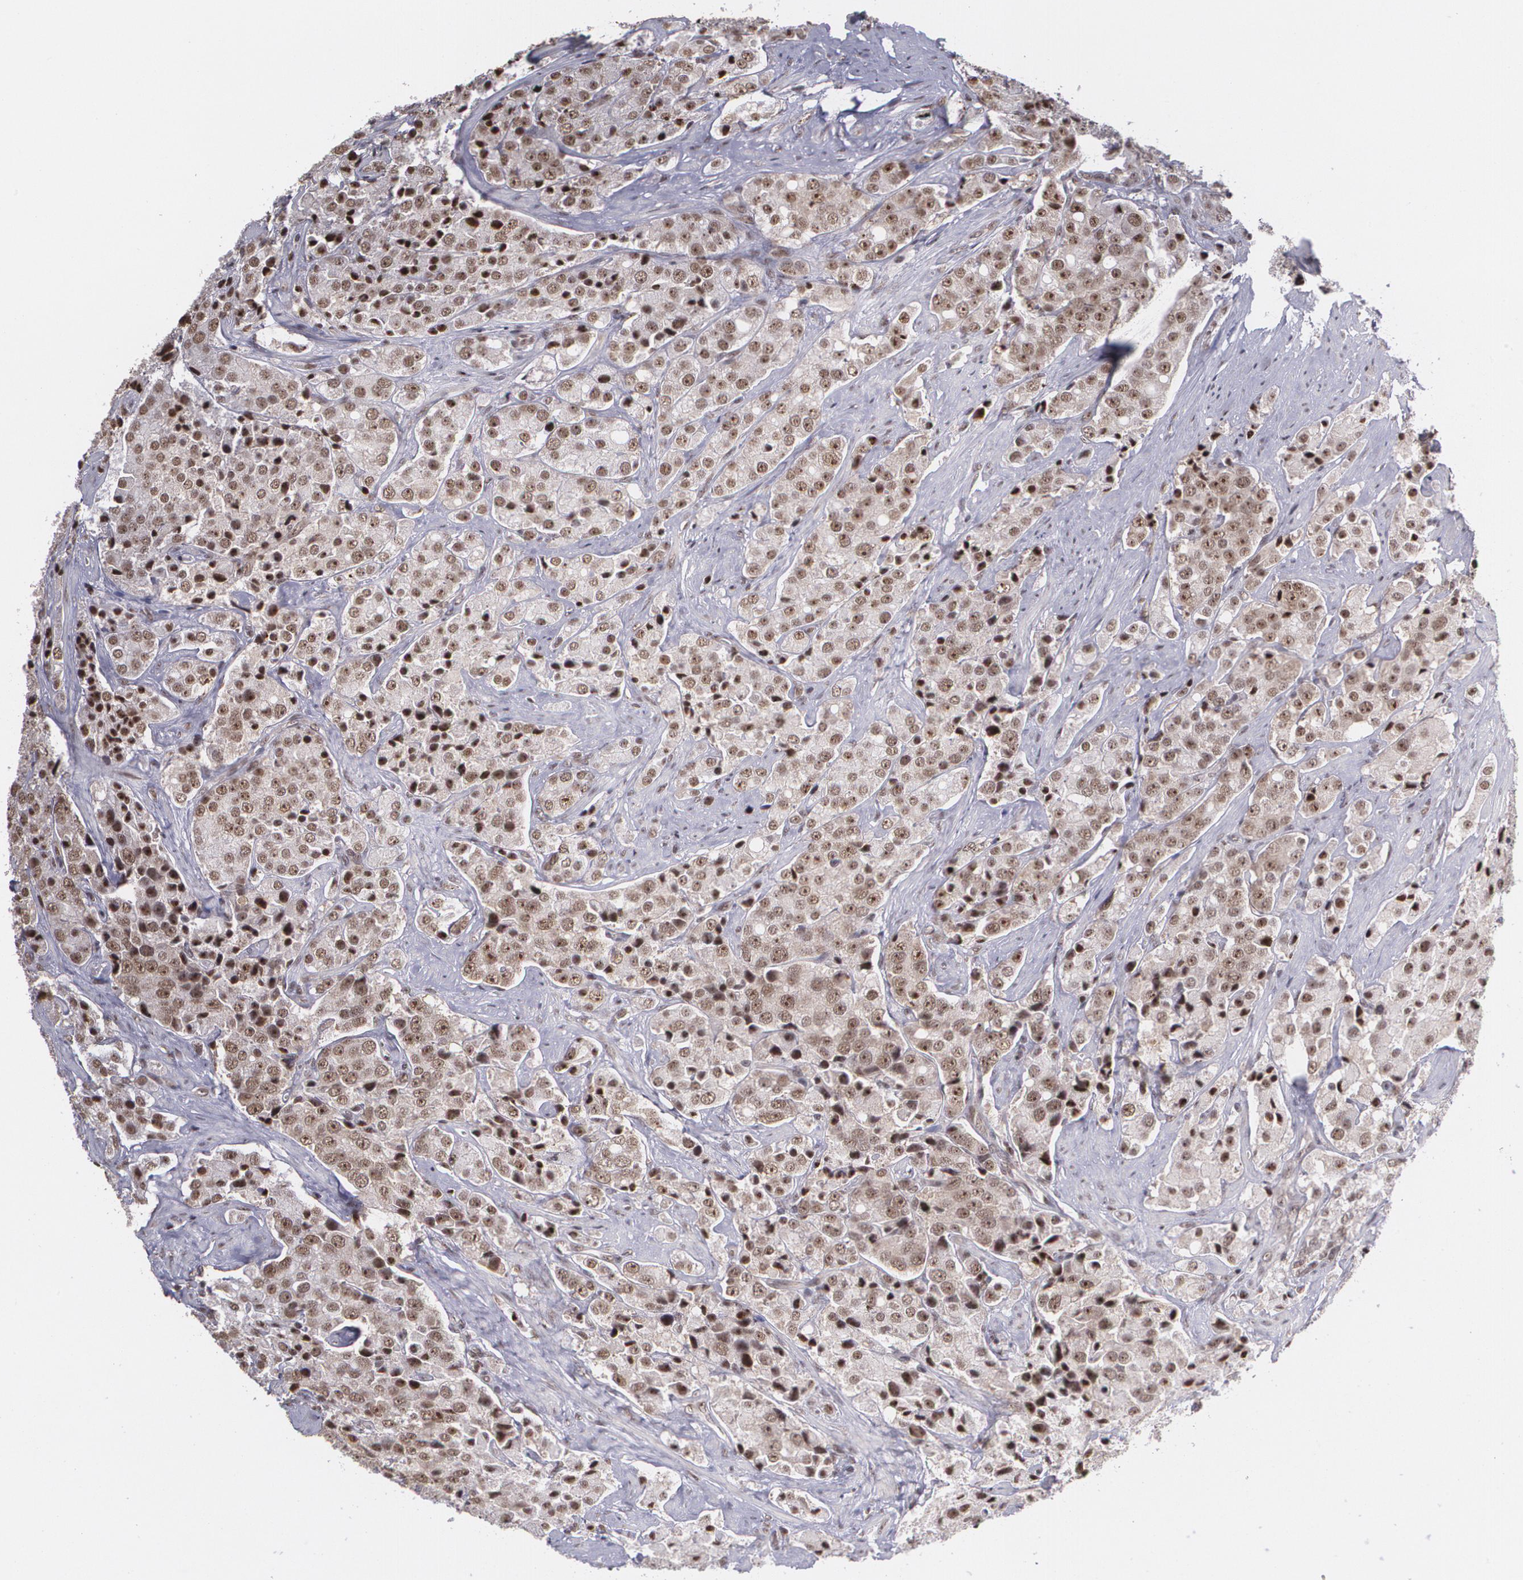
{"staining": {"intensity": "moderate", "quantity": ">75%", "location": "cytoplasmic/membranous,nuclear"}, "tissue": "prostate cancer", "cell_type": "Tumor cells", "image_type": "cancer", "snomed": [{"axis": "morphology", "description": "Adenocarcinoma, Medium grade"}, {"axis": "topography", "description": "Prostate"}], "caption": "Prostate cancer (medium-grade adenocarcinoma) stained with DAB IHC reveals medium levels of moderate cytoplasmic/membranous and nuclear positivity in approximately >75% of tumor cells. The protein of interest is shown in brown color, while the nuclei are stained blue.", "gene": "C6orf15", "patient": {"sex": "male", "age": 70}}